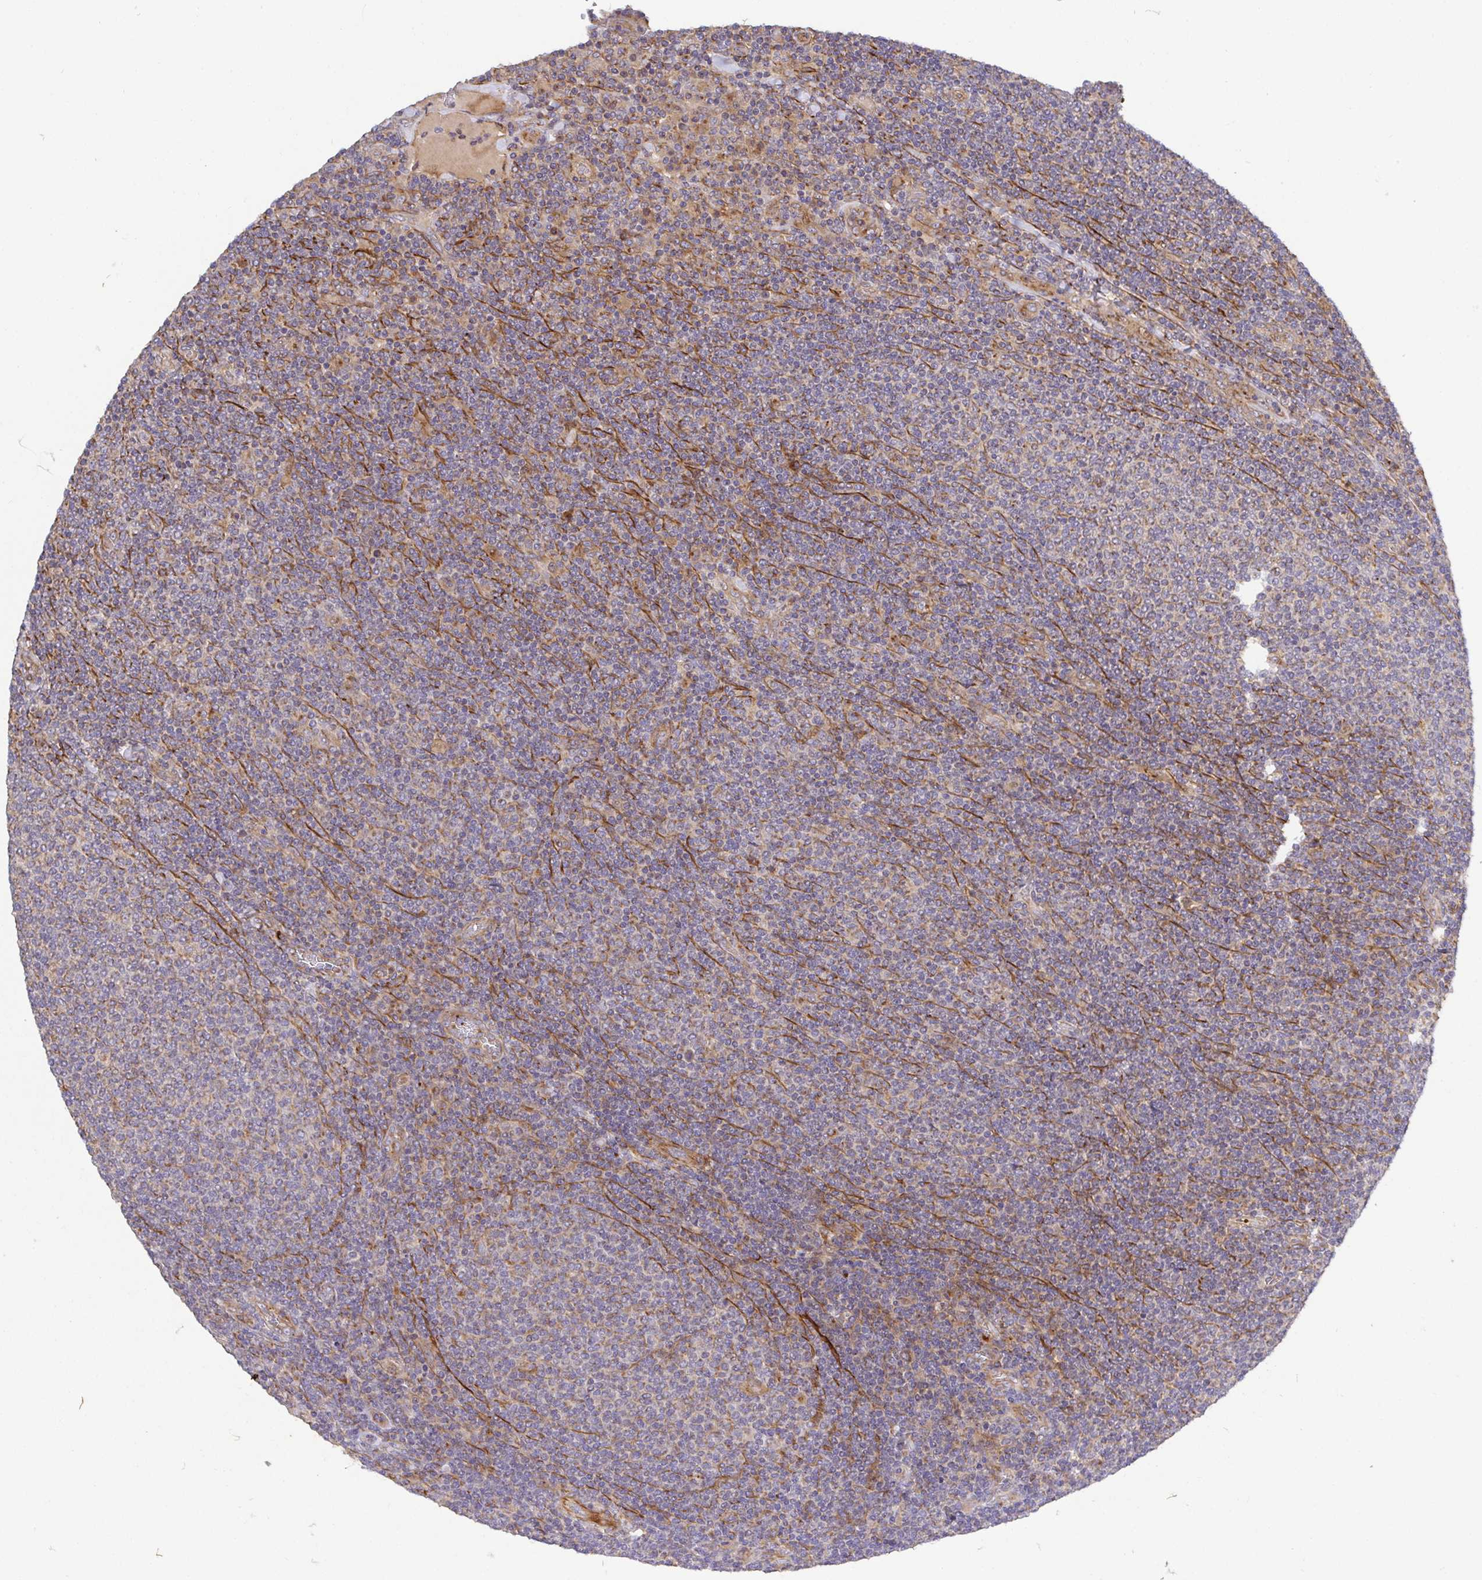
{"staining": {"intensity": "negative", "quantity": "none", "location": "none"}, "tissue": "lymphoma", "cell_type": "Tumor cells", "image_type": "cancer", "snomed": [{"axis": "morphology", "description": "Malignant lymphoma, non-Hodgkin's type, Low grade"}, {"axis": "topography", "description": "Lymph node"}], "caption": "Histopathology image shows no protein expression in tumor cells of malignant lymphoma, non-Hodgkin's type (low-grade) tissue.", "gene": "TM9SF4", "patient": {"sex": "male", "age": 52}}